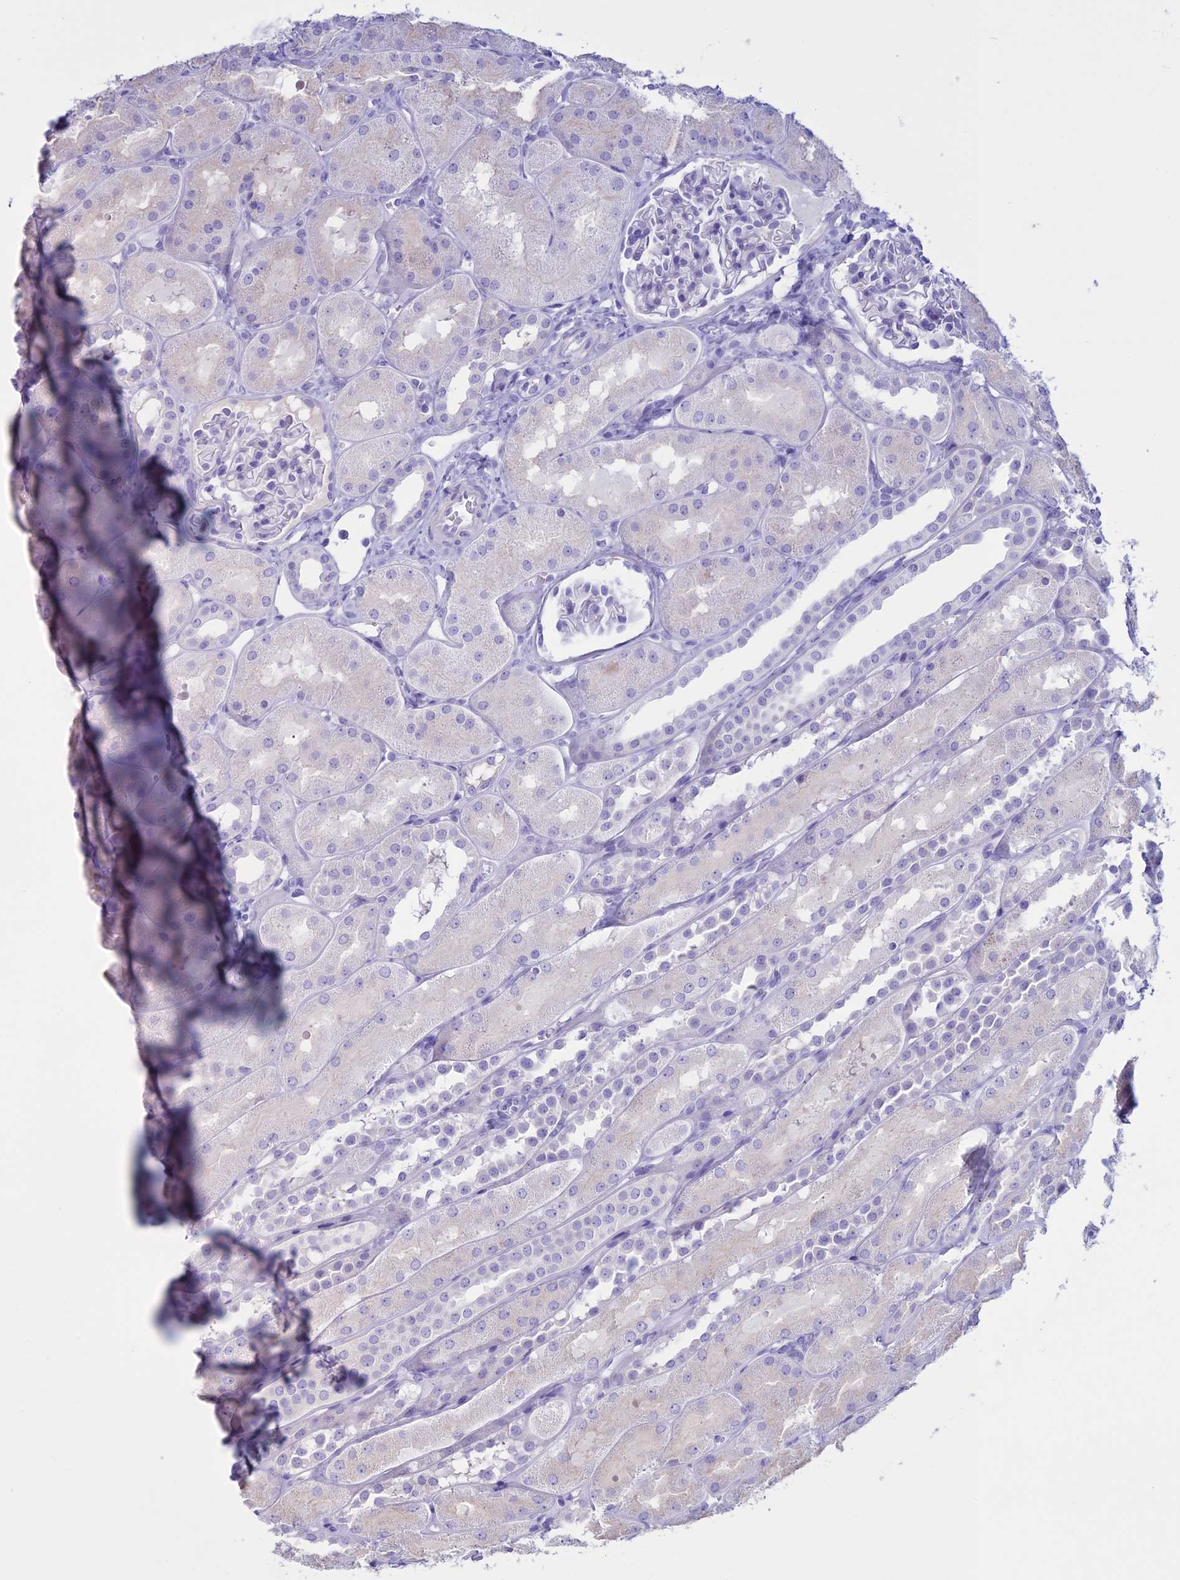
{"staining": {"intensity": "negative", "quantity": "none", "location": "none"}, "tissue": "kidney", "cell_type": "Cells in glomeruli", "image_type": "normal", "snomed": [{"axis": "morphology", "description": "Normal tissue, NOS"}, {"axis": "topography", "description": "Kidney"}, {"axis": "topography", "description": "Urinary bladder"}], "caption": "Kidney stained for a protein using immunohistochemistry exhibits no positivity cells in glomeruli.", "gene": "CLEC2L", "patient": {"sex": "male", "age": 16}}